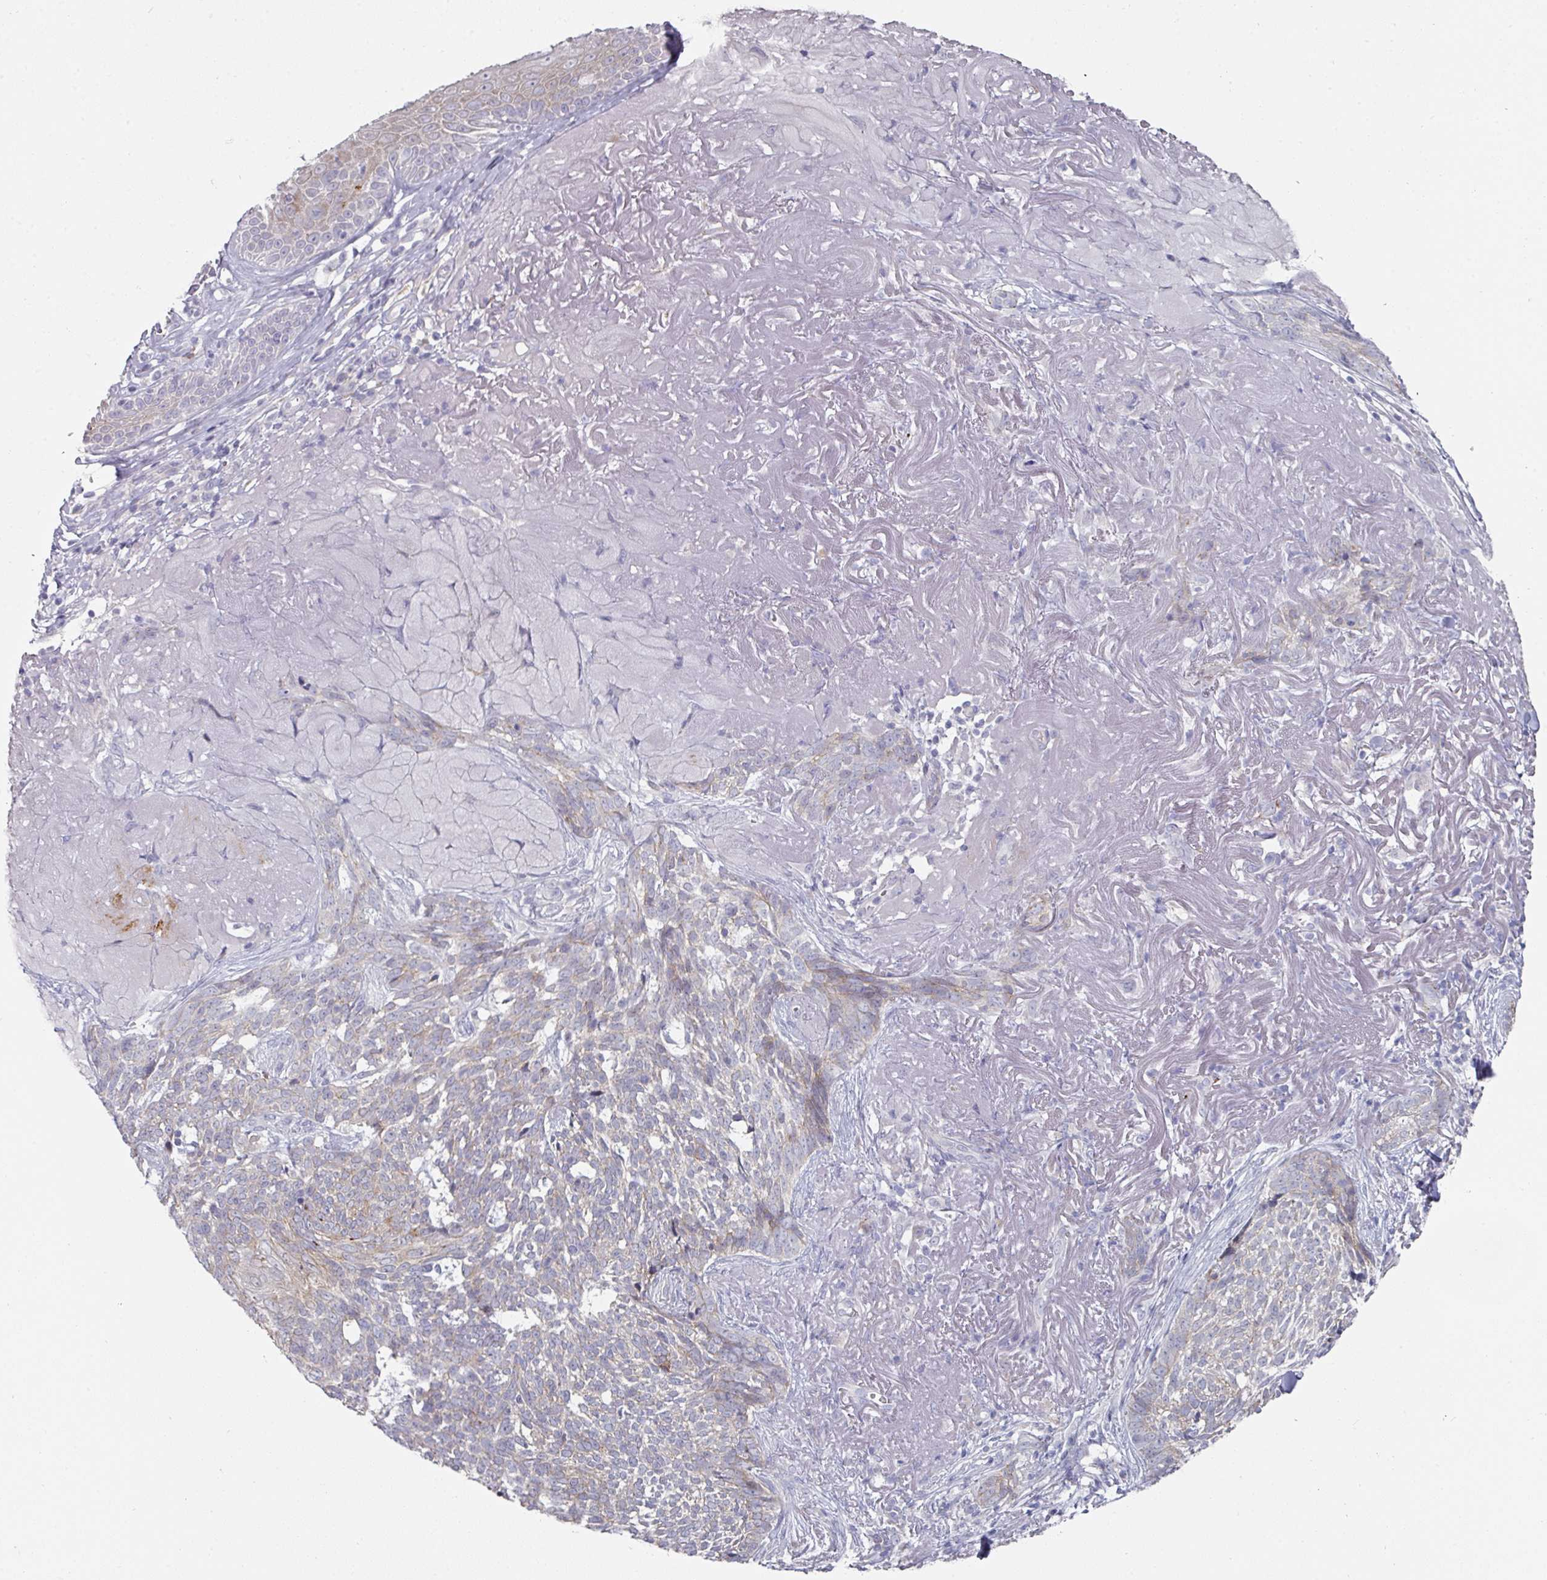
{"staining": {"intensity": "weak", "quantity": "25%-75%", "location": "cytoplasmic/membranous"}, "tissue": "skin cancer", "cell_type": "Tumor cells", "image_type": "cancer", "snomed": [{"axis": "morphology", "description": "Basal cell carcinoma"}, {"axis": "topography", "description": "Skin"}, {"axis": "topography", "description": "Skin of face"}], "caption": "This is a photomicrograph of immunohistochemistry staining of skin cancer (basal cell carcinoma), which shows weak staining in the cytoplasmic/membranous of tumor cells.", "gene": "NT5C1A", "patient": {"sex": "female", "age": 95}}